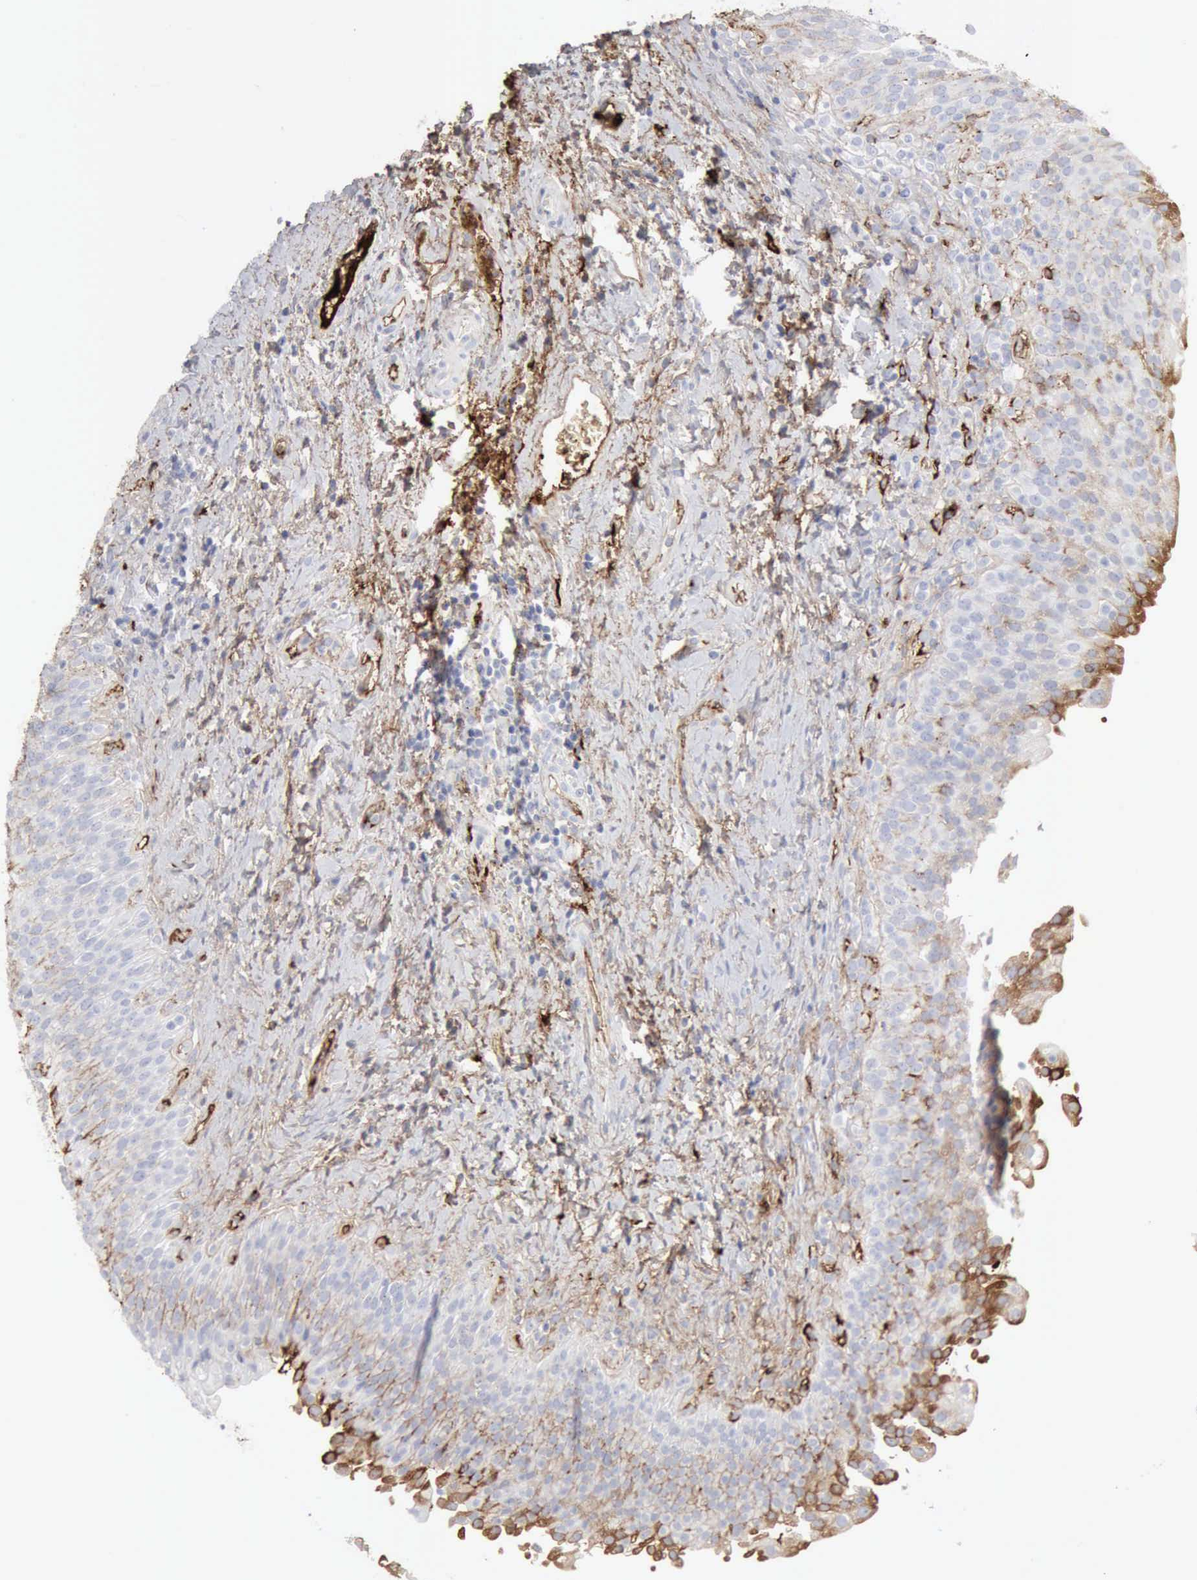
{"staining": {"intensity": "moderate", "quantity": "<25%", "location": "cytoplasmic/membranous"}, "tissue": "urinary bladder", "cell_type": "Urothelial cells", "image_type": "normal", "snomed": [{"axis": "morphology", "description": "Normal tissue, NOS"}, {"axis": "topography", "description": "Urinary bladder"}], "caption": "Immunohistochemistry (IHC) histopathology image of unremarkable urinary bladder stained for a protein (brown), which shows low levels of moderate cytoplasmic/membranous expression in approximately <25% of urothelial cells.", "gene": "C4BPA", "patient": {"sex": "male", "age": 51}}